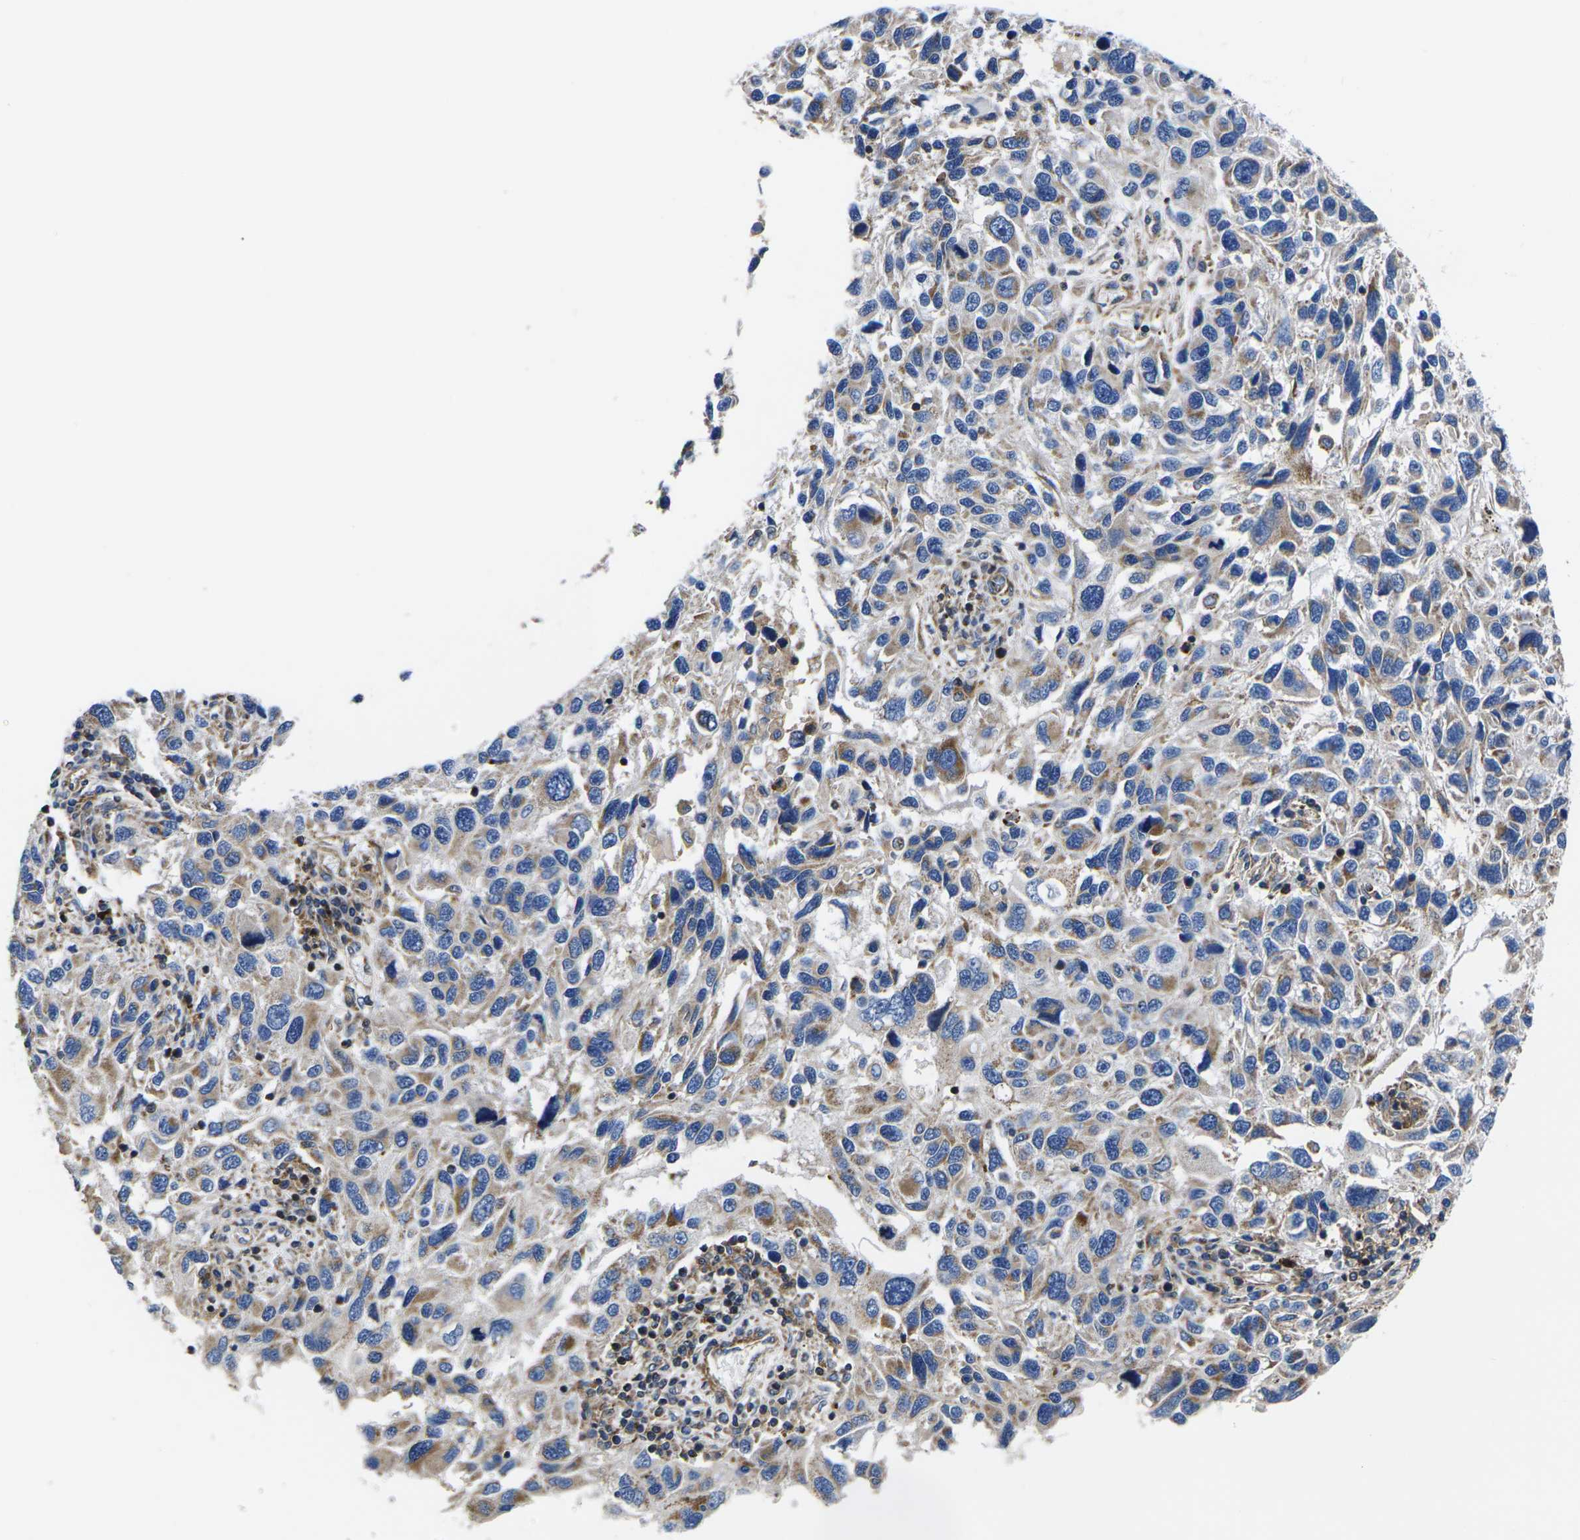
{"staining": {"intensity": "moderate", "quantity": "<25%", "location": "cytoplasmic/membranous"}, "tissue": "melanoma", "cell_type": "Tumor cells", "image_type": "cancer", "snomed": [{"axis": "morphology", "description": "Malignant melanoma, NOS"}, {"axis": "topography", "description": "Skin"}], "caption": "Moderate cytoplasmic/membranous protein staining is appreciated in approximately <25% of tumor cells in malignant melanoma.", "gene": "GPR4", "patient": {"sex": "male", "age": 53}}